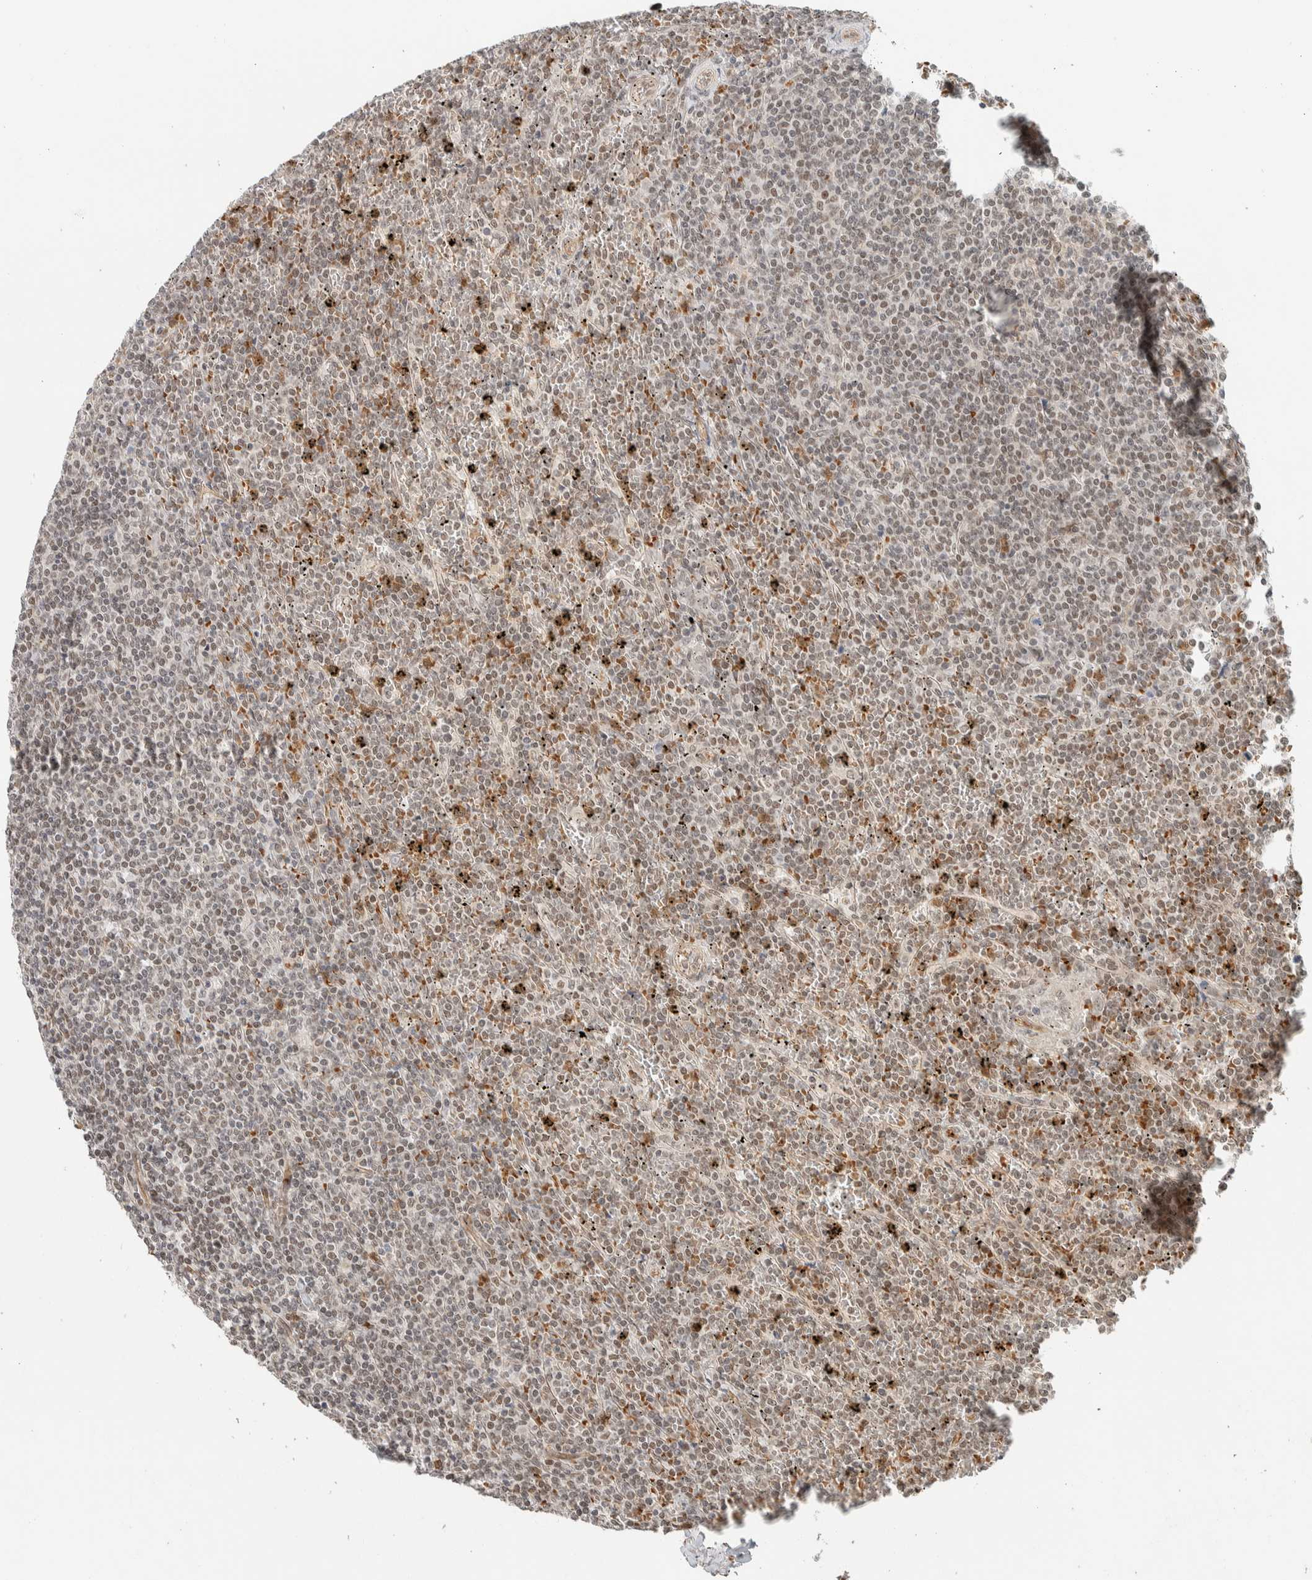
{"staining": {"intensity": "weak", "quantity": ">75%", "location": "nuclear"}, "tissue": "lymphoma", "cell_type": "Tumor cells", "image_type": "cancer", "snomed": [{"axis": "morphology", "description": "Malignant lymphoma, non-Hodgkin's type, Low grade"}, {"axis": "topography", "description": "Spleen"}], "caption": "Tumor cells display low levels of weak nuclear staining in approximately >75% of cells in lymphoma.", "gene": "ZBTB2", "patient": {"sex": "female", "age": 19}}